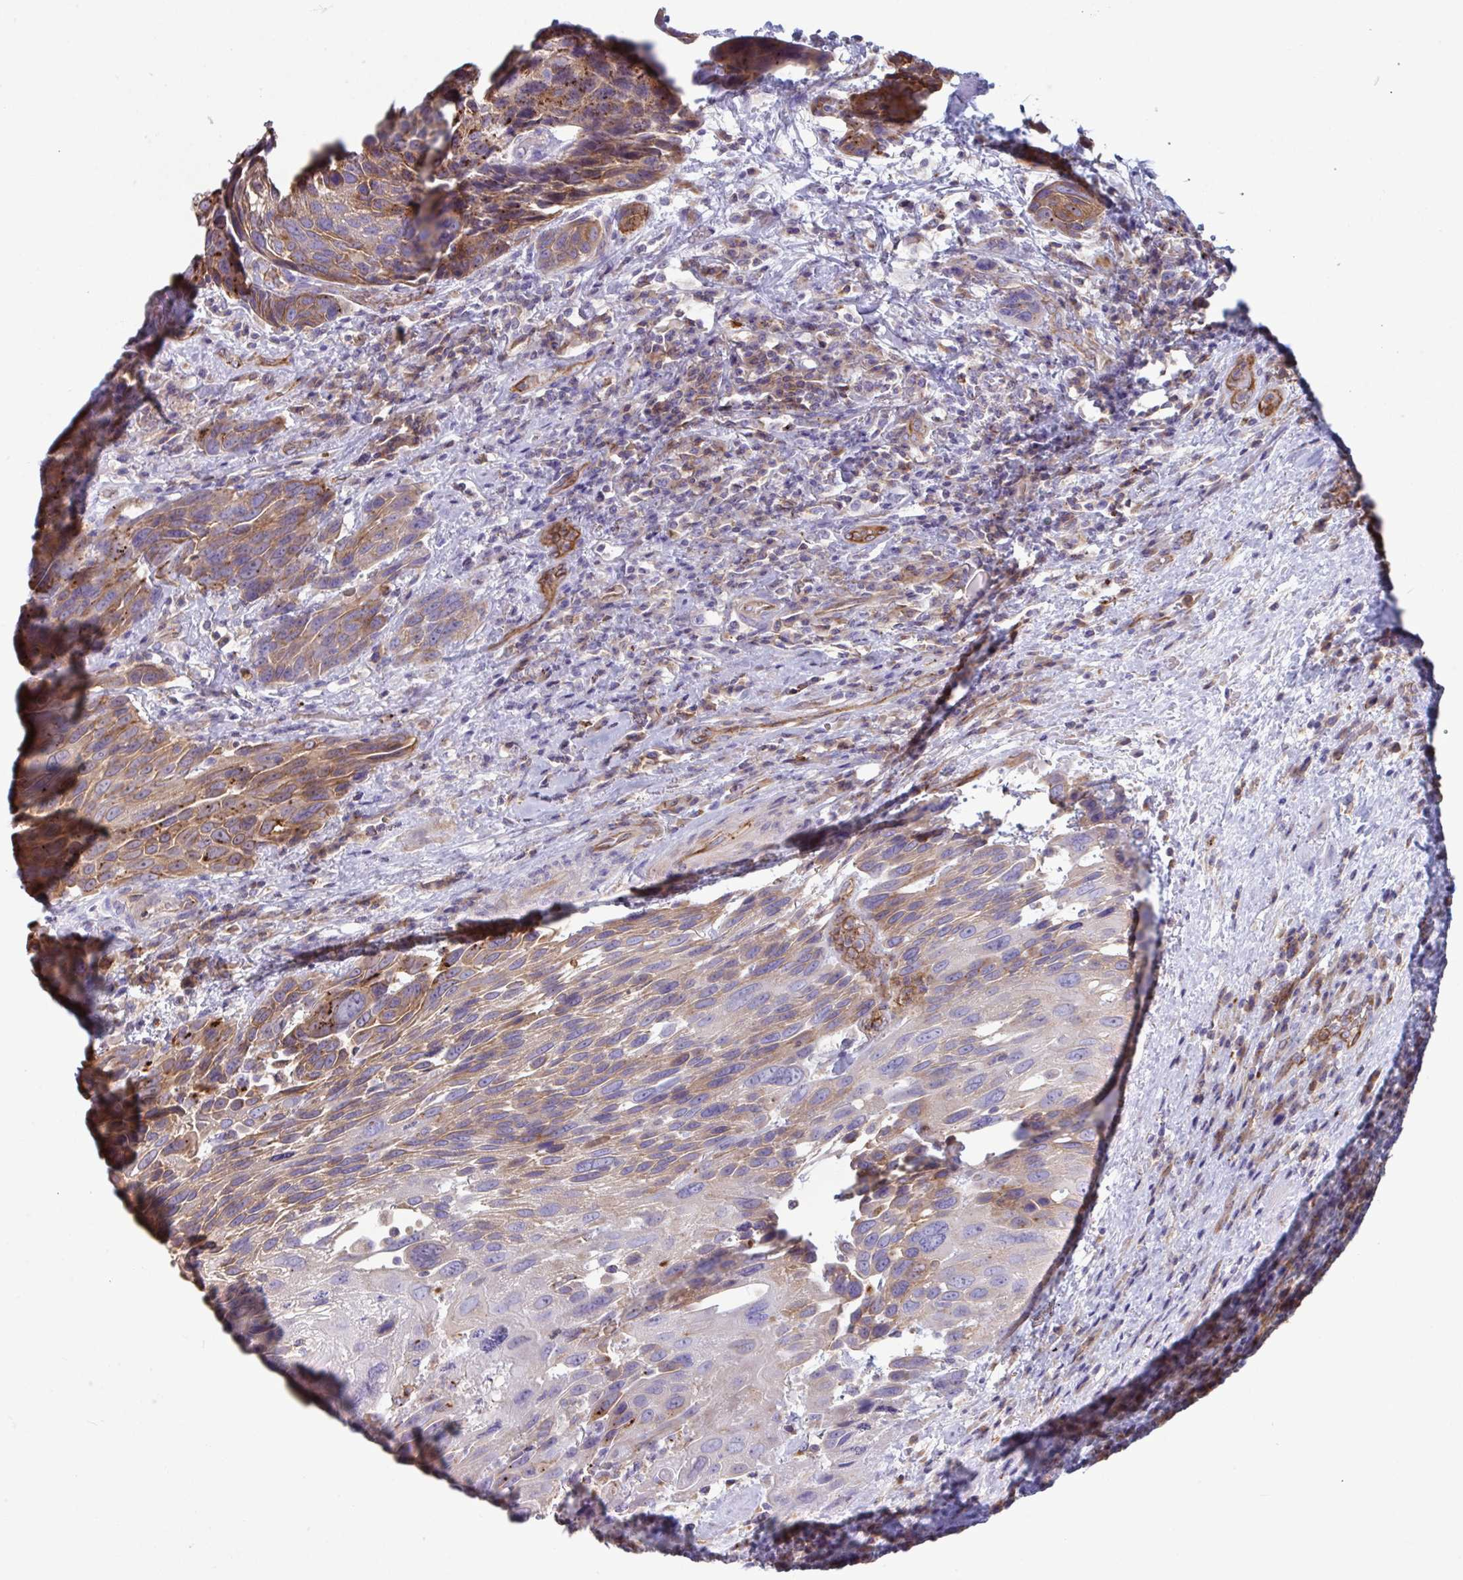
{"staining": {"intensity": "moderate", "quantity": ">75%", "location": "cytoplasmic/membranous"}, "tissue": "urothelial cancer", "cell_type": "Tumor cells", "image_type": "cancer", "snomed": [{"axis": "morphology", "description": "Urothelial carcinoma, High grade"}, {"axis": "topography", "description": "Urinary bladder"}], "caption": "Tumor cells show medium levels of moderate cytoplasmic/membranous staining in about >75% of cells in human high-grade urothelial carcinoma.", "gene": "SLC9A6", "patient": {"sex": "female", "age": 70}}